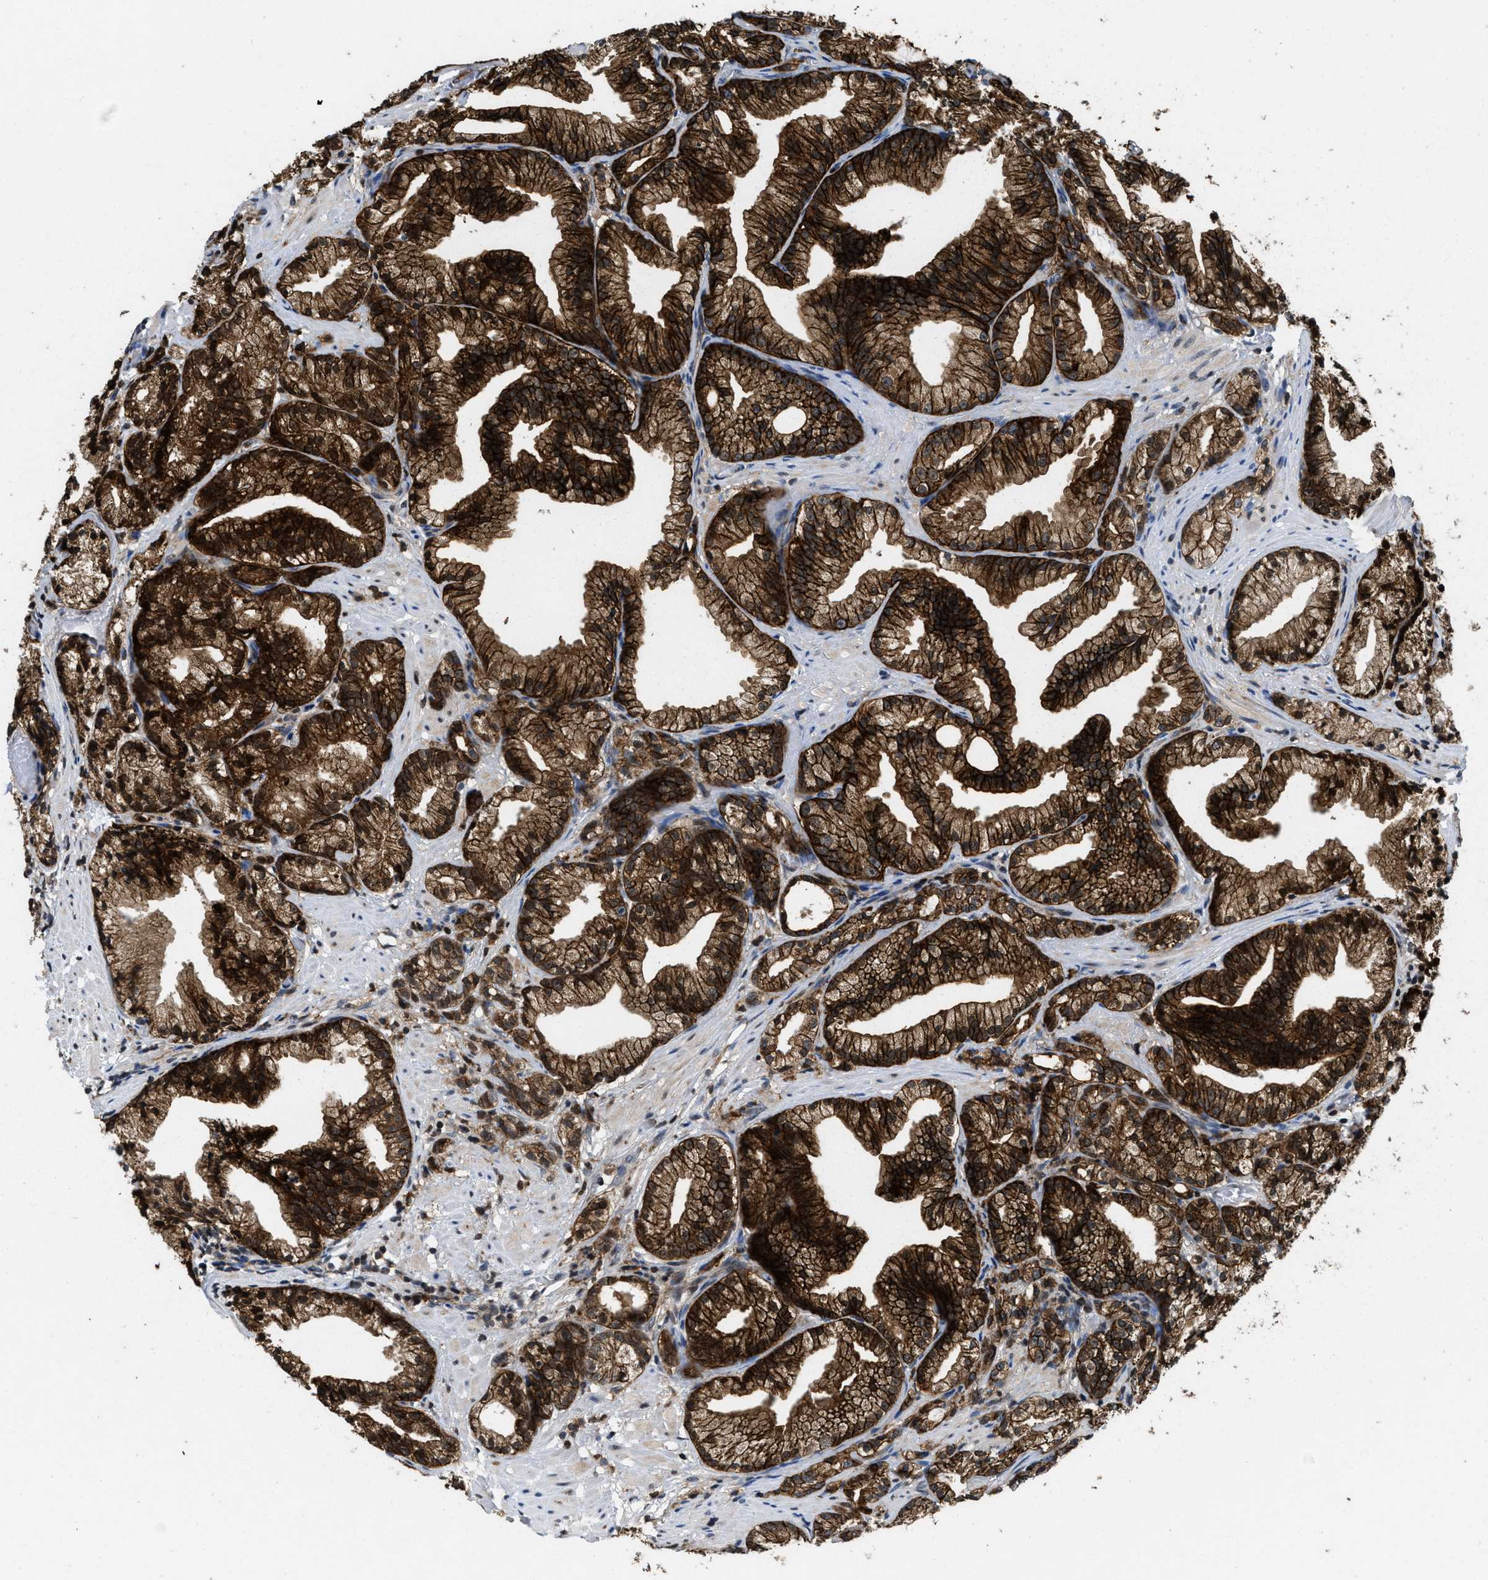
{"staining": {"intensity": "strong", "quantity": ">75%", "location": "cytoplasmic/membranous"}, "tissue": "prostate cancer", "cell_type": "Tumor cells", "image_type": "cancer", "snomed": [{"axis": "morphology", "description": "Adenocarcinoma, Low grade"}, {"axis": "topography", "description": "Prostate"}], "caption": "Prostate low-grade adenocarcinoma stained with DAB IHC shows high levels of strong cytoplasmic/membranous expression in about >75% of tumor cells.", "gene": "ENPP4", "patient": {"sex": "male", "age": 89}}